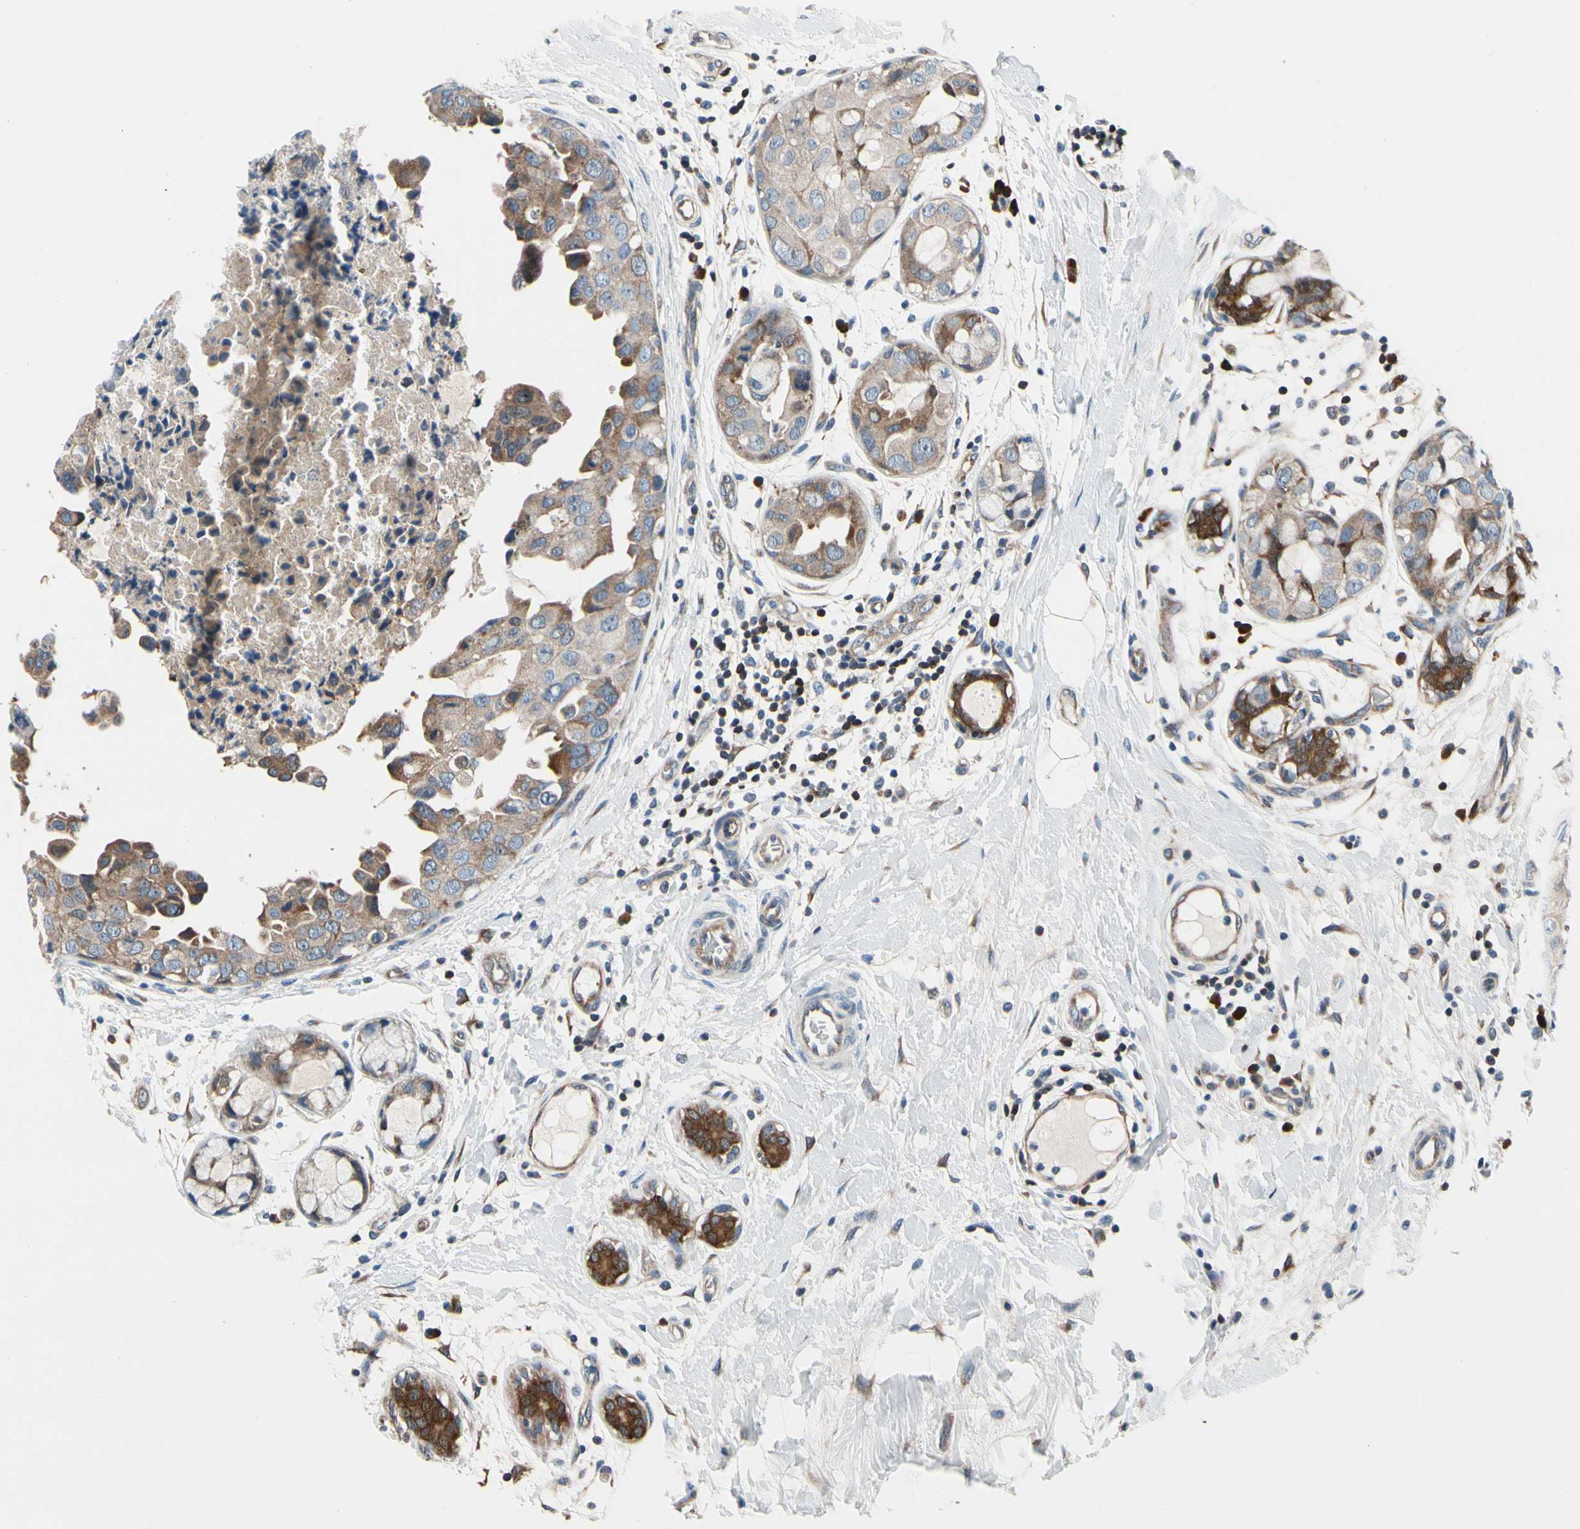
{"staining": {"intensity": "strong", "quantity": "<25%", "location": "none"}, "tissue": "breast cancer", "cell_type": "Tumor cells", "image_type": "cancer", "snomed": [{"axis": "morphology", "description": "Duct carcinoma"}, {"axis": "topography", "description": "Breast"}], "caption": "Breast cancer (invasive ductal carcinoma) was stained to show a protein in brown. There is medium levels of strong None staining in approximately <25% of tumor cells. Nuclei are stained in blue.", "gene": "PRDX2", "patient": {"sex": "female", "age": 40}}